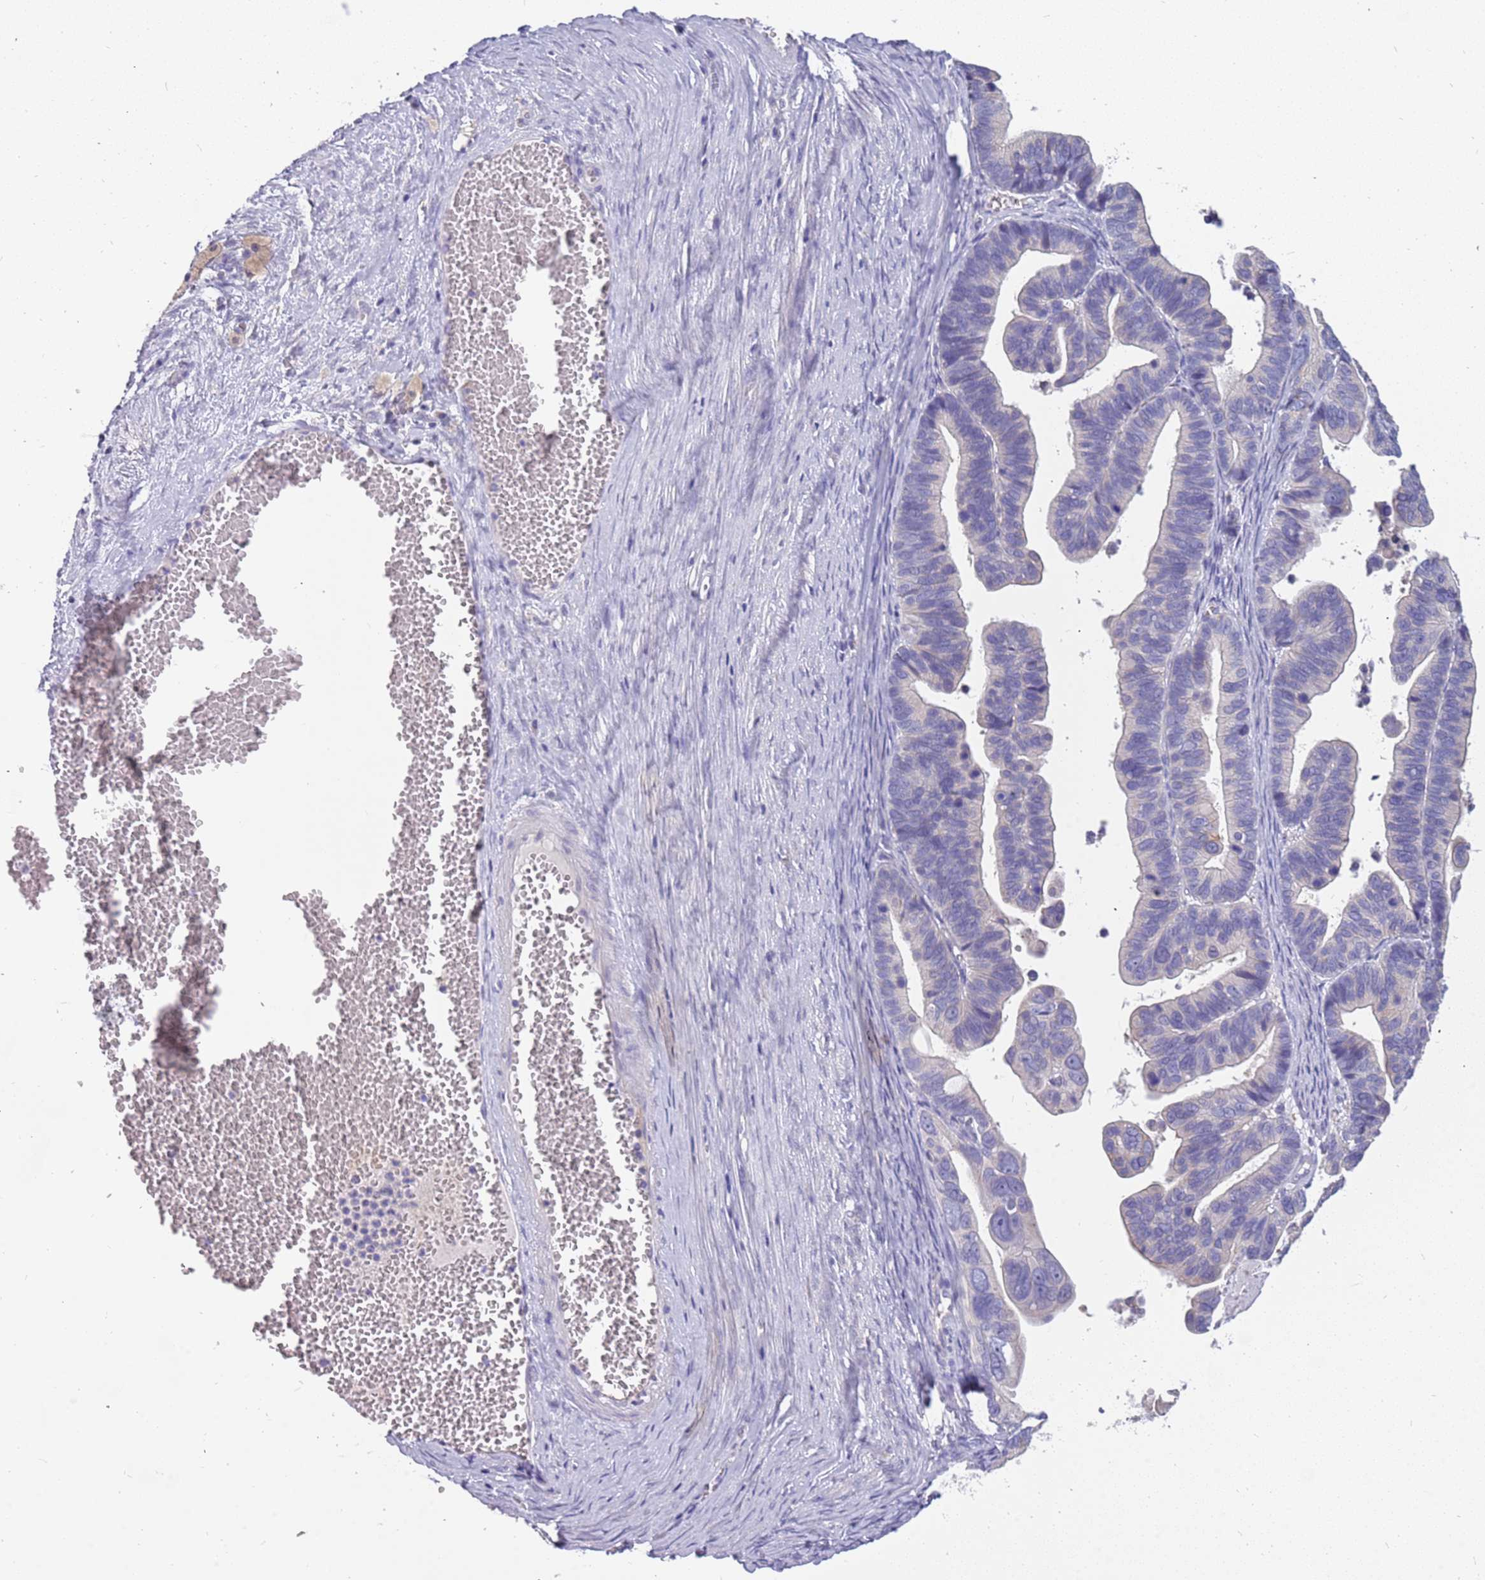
{"staining": {"intensity": "negative", "quantity": "none", "location": "none"}, "tissue": "ovarian cancer", "cell_type": "Tumor cells", "image_type": "cancer", "snomed": [{"axis": "morphology", "description": "Cystadenocarcinoma, serous, NOS"}, {"axis": "topography", "description": "Ovary"}], "caption": "High magnification brightfield microscopy of serous cystadenocarcinoma (ovarian) stained with DAB (3,3'-diaminobenzidine) (brown) and counterstained with hematoxylin (blue): tumor cells show no significant expression.", "gene": "RHCG", "patient": {"sex": "female", "age": 56}}